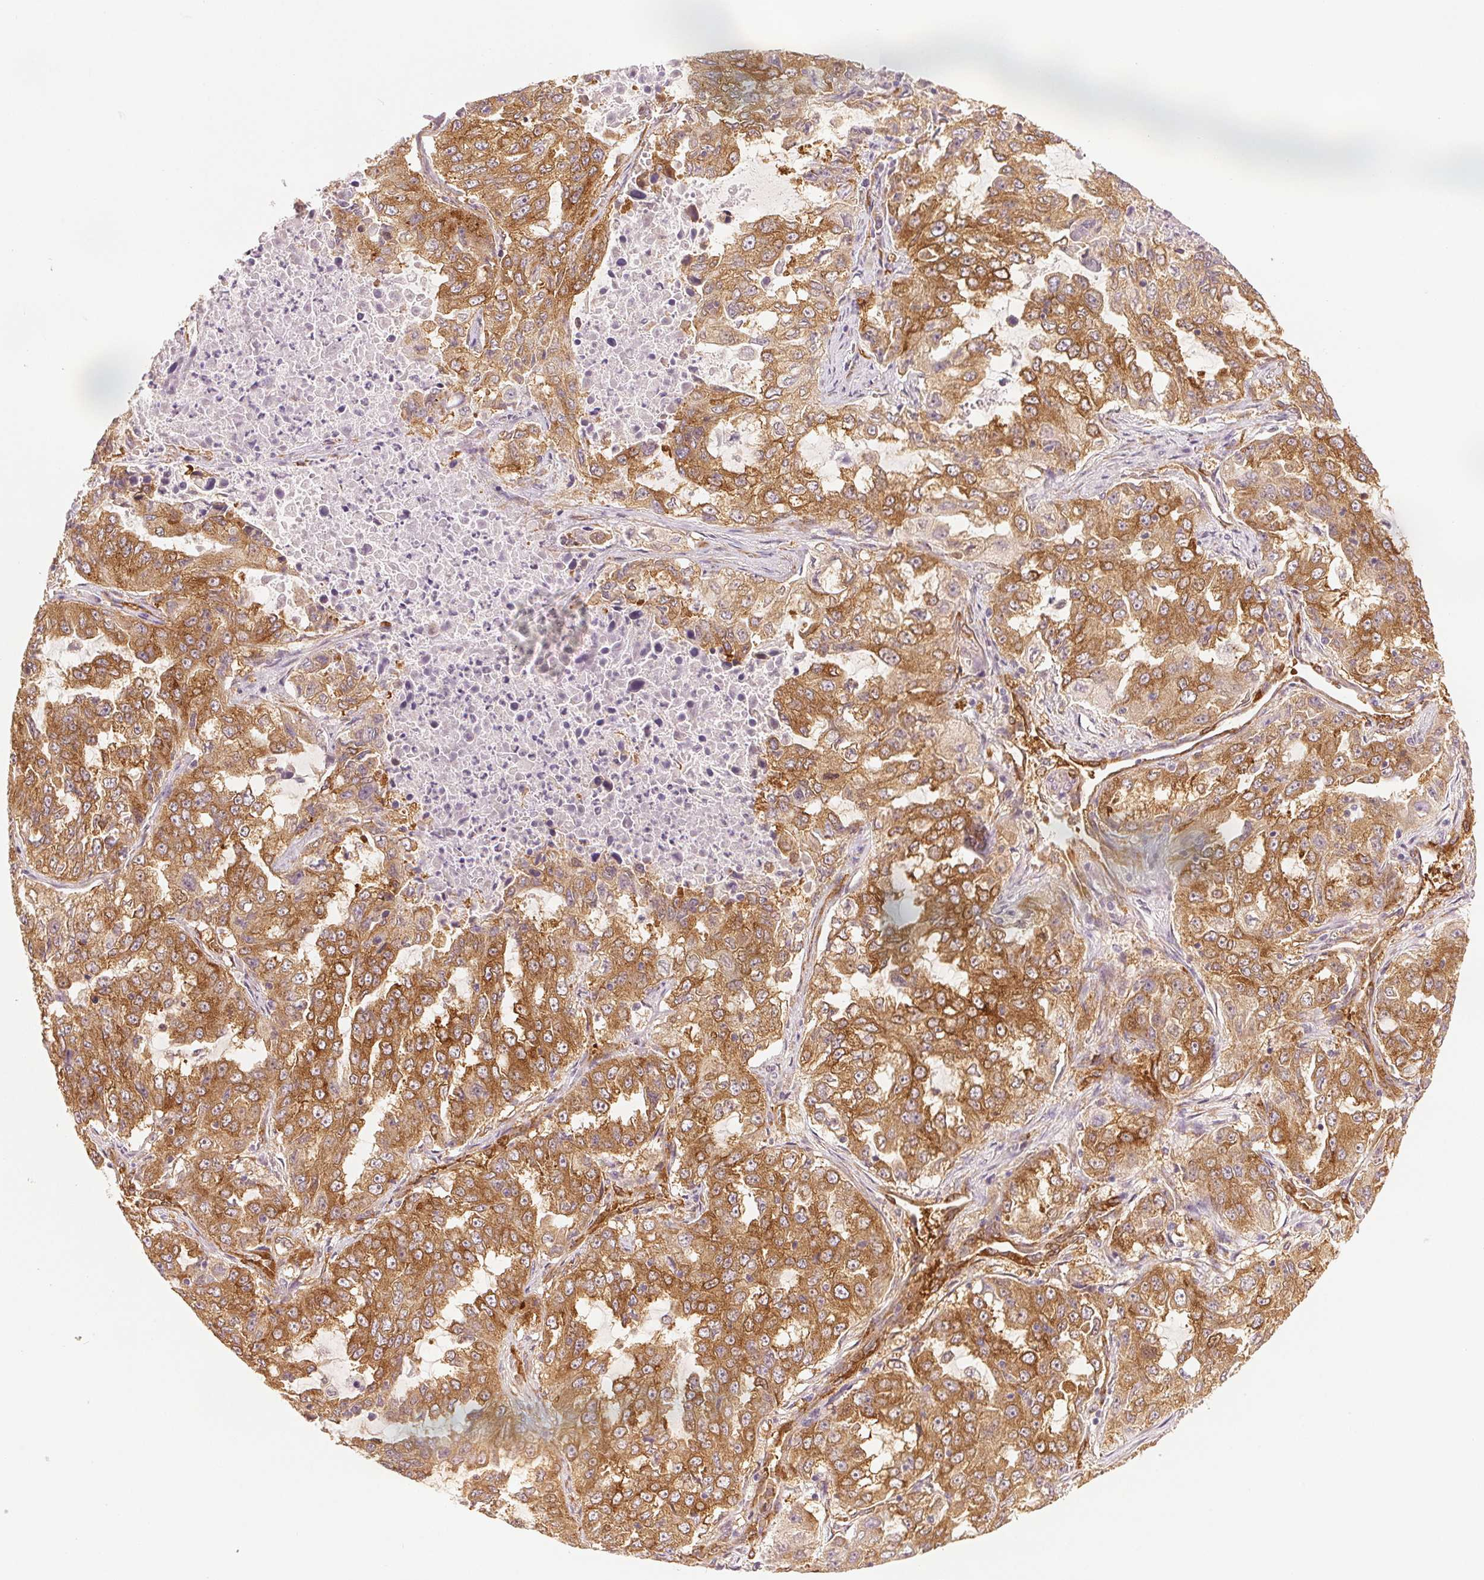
{"staining": {"intensity": "moderate", "quantity": ">75%", "location": "cytoplasmic/membranous"}, "tissue": "lung cancer", "cell_type": "Tumor cells", "image_type": "cancer", "snomed": [{"axis": "morphology", "description": "Adenocarcinoma, NOS"}, {"axis": "topography", "description": "Lung"}], "caption": "Lung adenocarcinoma stained with a brown dye shows moderate cytoplasmic/membranous positive staining in approximately >75% of tumor cells.", "gene": "DIAPH2", "patient": {"sex": "female", "age": 61}}